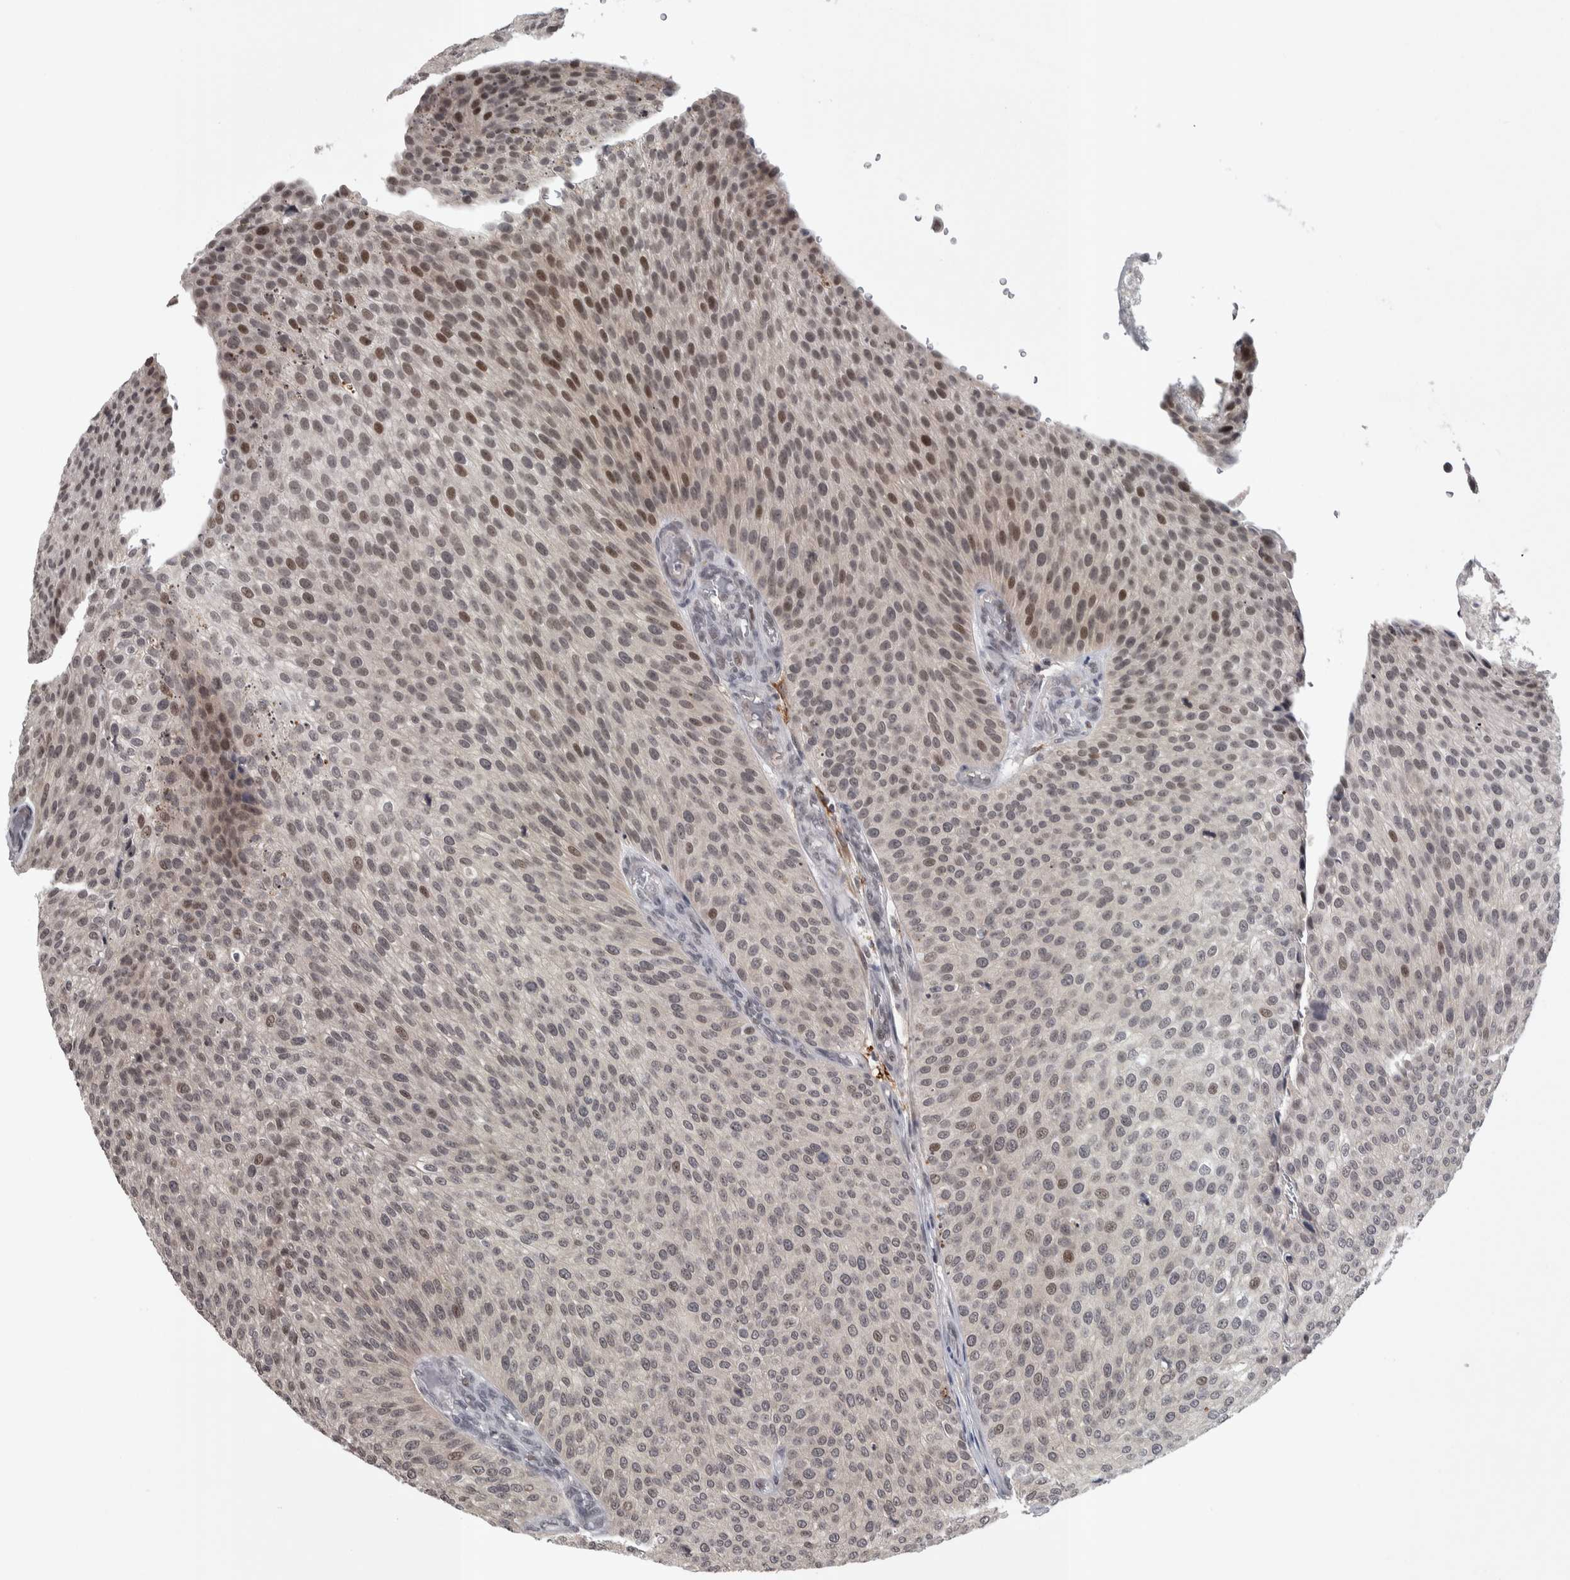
{"staining": {"intensity": "moderate", "quantity": "<25%", "location": "nuclear"}, "tissue": "urothelial cancer", "cell_type": "Tumor cells", "image_type": "cancer", "snomed": [{"axis": "morphology", "description": "Urothelial carcinoma, Low grade"}, {"axis": "topography", "description": "Smooth muscle"}, {"axis": "topography", "description": "Urinary bladder"}], "caption": "This is an image of IHC staining of urothelial cancer, which shows moderate positivity in the nuclear of tumor cells.", "gene": "ZSCAN21", "patient": {"sex": "male", "age": 60}}